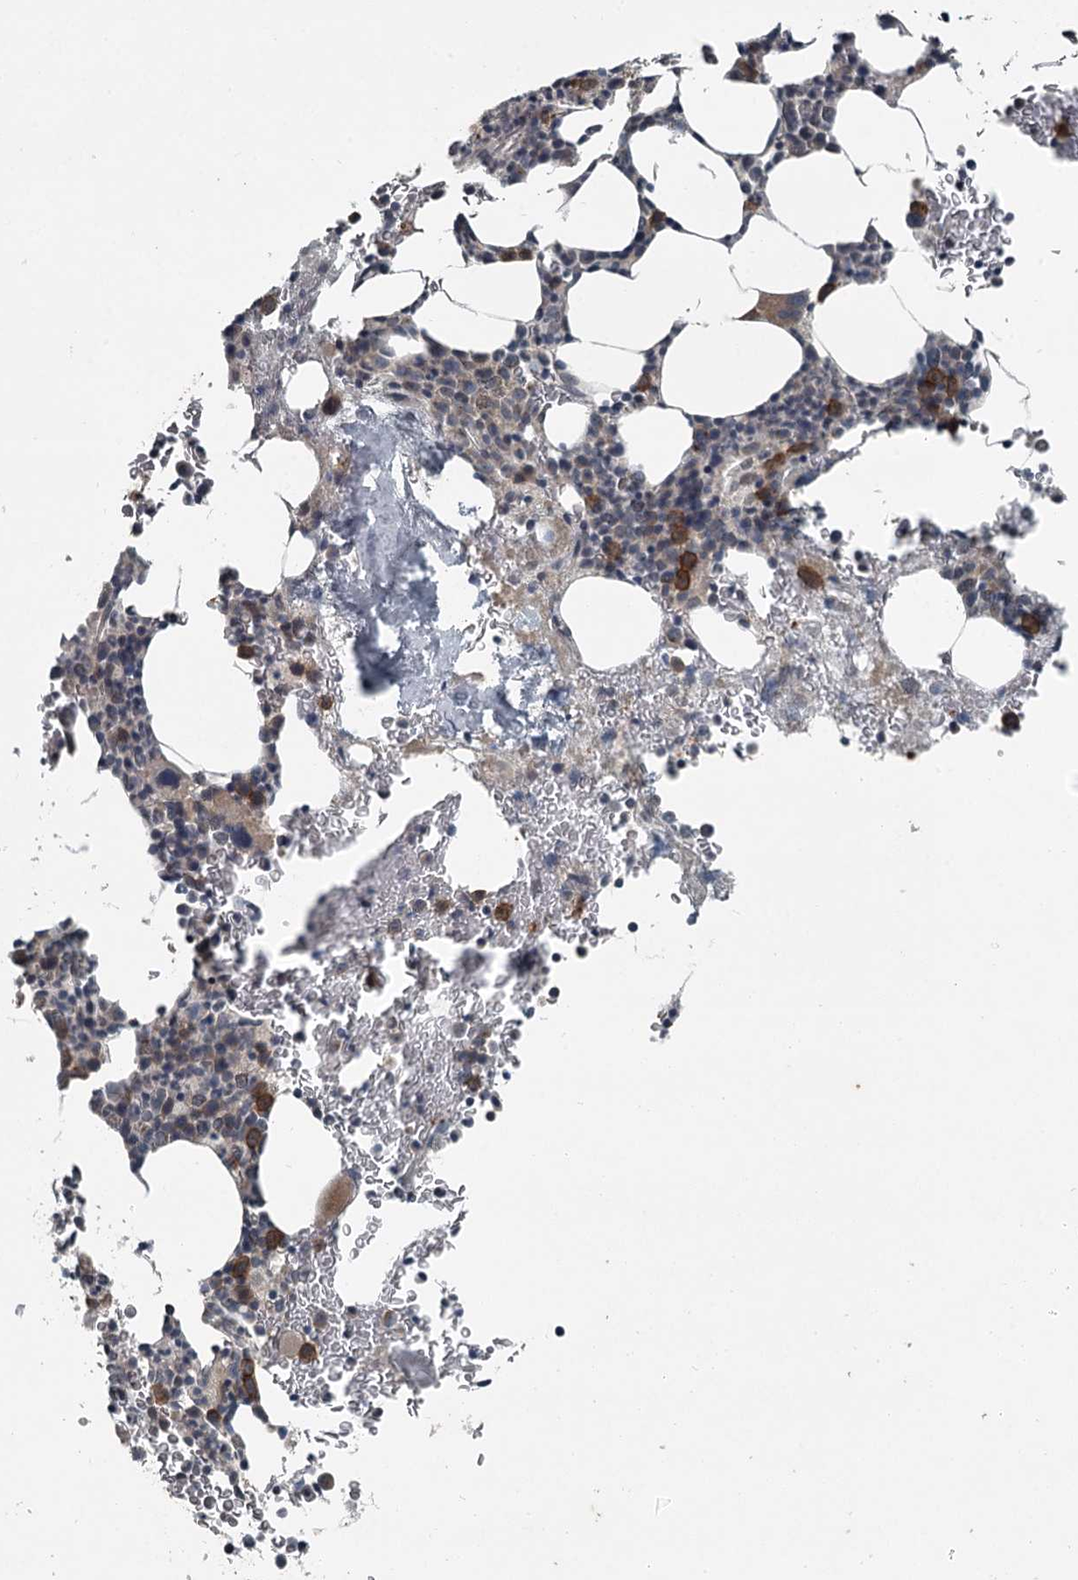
{"staining": {"intensity": "moderate", "quantity": "<25%", "location": "cytoplasmic/membranous"}, "tissue": "bone marrow", "cell_type": "Hematopoietic cells", "image_type": "normal", "snomed": [{"axis": "morphology", "description": "Normal tissue, NOS"}, {"axis": "topography", "description": "Bone marrow"}], "caption": "A photomicrograph of human bone marrow stained for a protein reveals moderate cytoplasmic/membranous brown staining in hematopoietic cells. The staining was performed using DAB, with brown indicating positive protein expression. Nuclei are stained blue with hematoxylin.", "gene": "SLC39A8", "patient": {"sex": "male", "age": 79}}